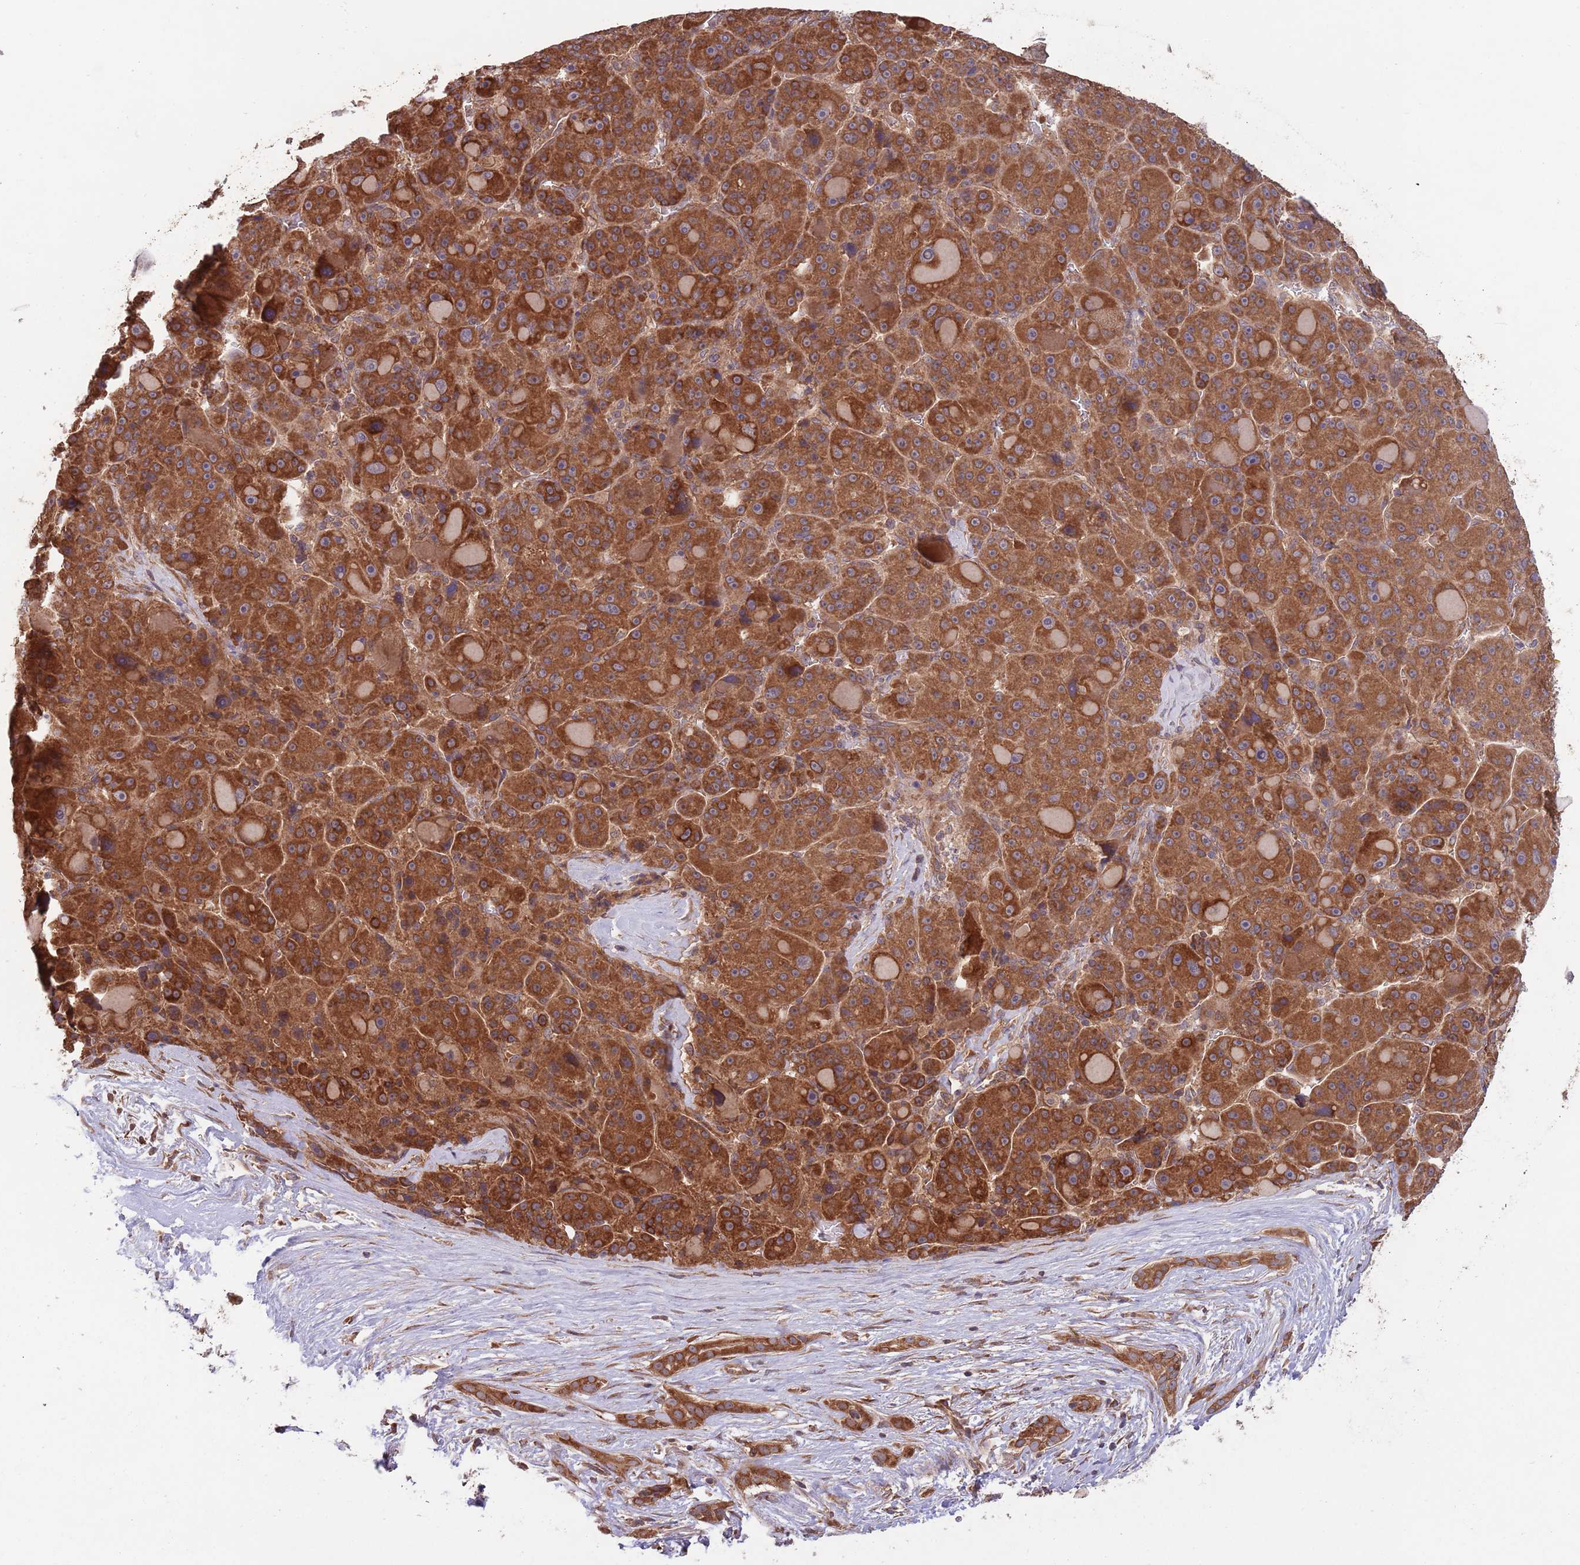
{"staining": {"intensity": "strong", "quantity": ">75%", "location": "cytoplasmic/membranous"}, "tissue": "liver cancer", "cell_type": "Tumor cells", "image_type": "cancer", "snomed": [{"axis": "morphology", "description": "Carcinoma, Hepatocellular, NOS"}, {"axis": "topography", "description": "Liver"}], "caption": "An immunohistochemistry (IHC) micrograph of neoplastic tissue is shown. Protein staining in brown shows strong cytoplasmic/membranous positivity in liver cancer within tumor cells. The protein is shown in brown color, while the nuclei are stained blue.", "gene": "MFNG", "patient": {"sex": "male", "age": 76}}